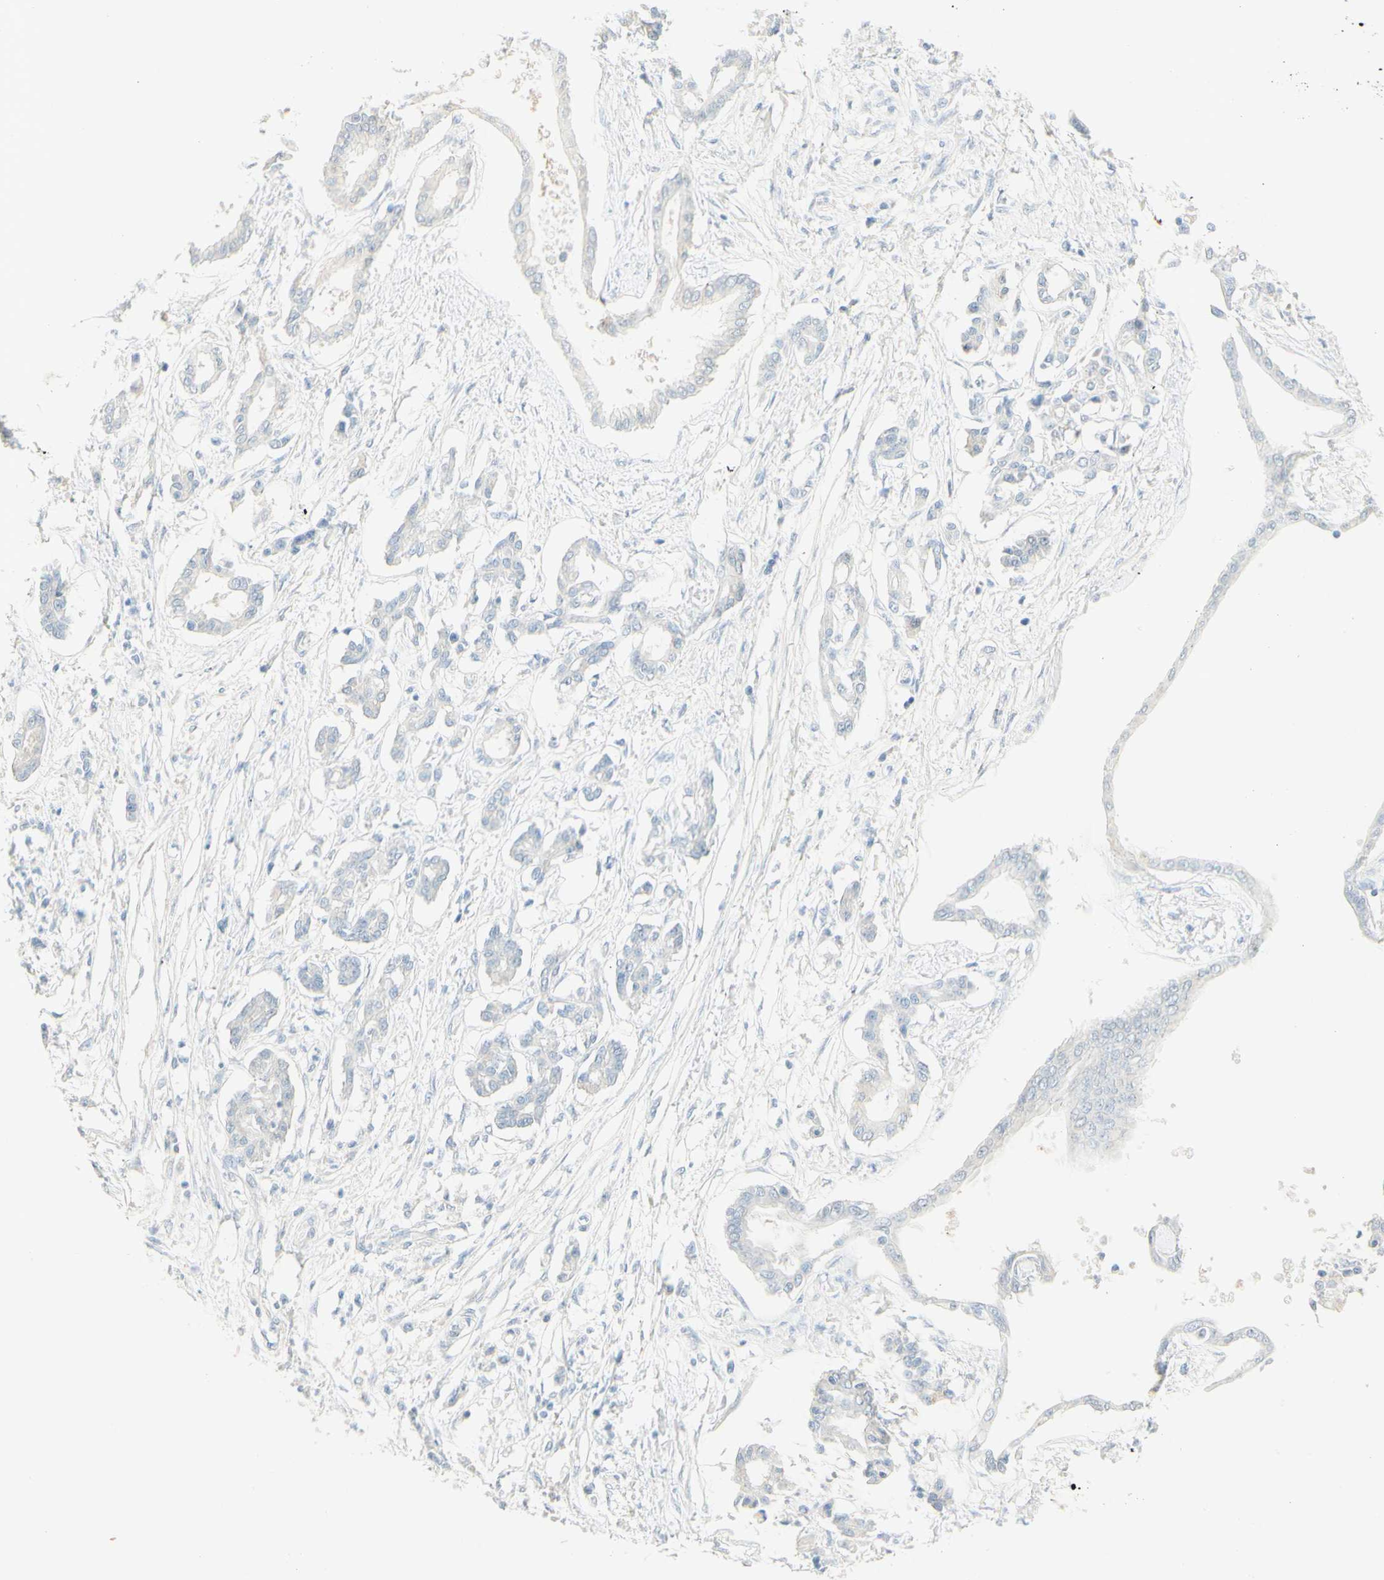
{"staining": {"intensity": "negative", "quantity": "none", "location": "none"}, "tissue": "pancreatic cancer", "cell_type": "Tumor cells", "image_type": "cancer", "snomed": [{"axis": "morphology", "description": "Adenocarcinoma, NOS"}, {"axis": "topography", "description": "Pancreas"}], "caption": "Tumor cells show no significant expression in pancreatic cancer (adenocarcinoma).", "gene": "ART3", "patient": {"sex": "male", "age": 56}}